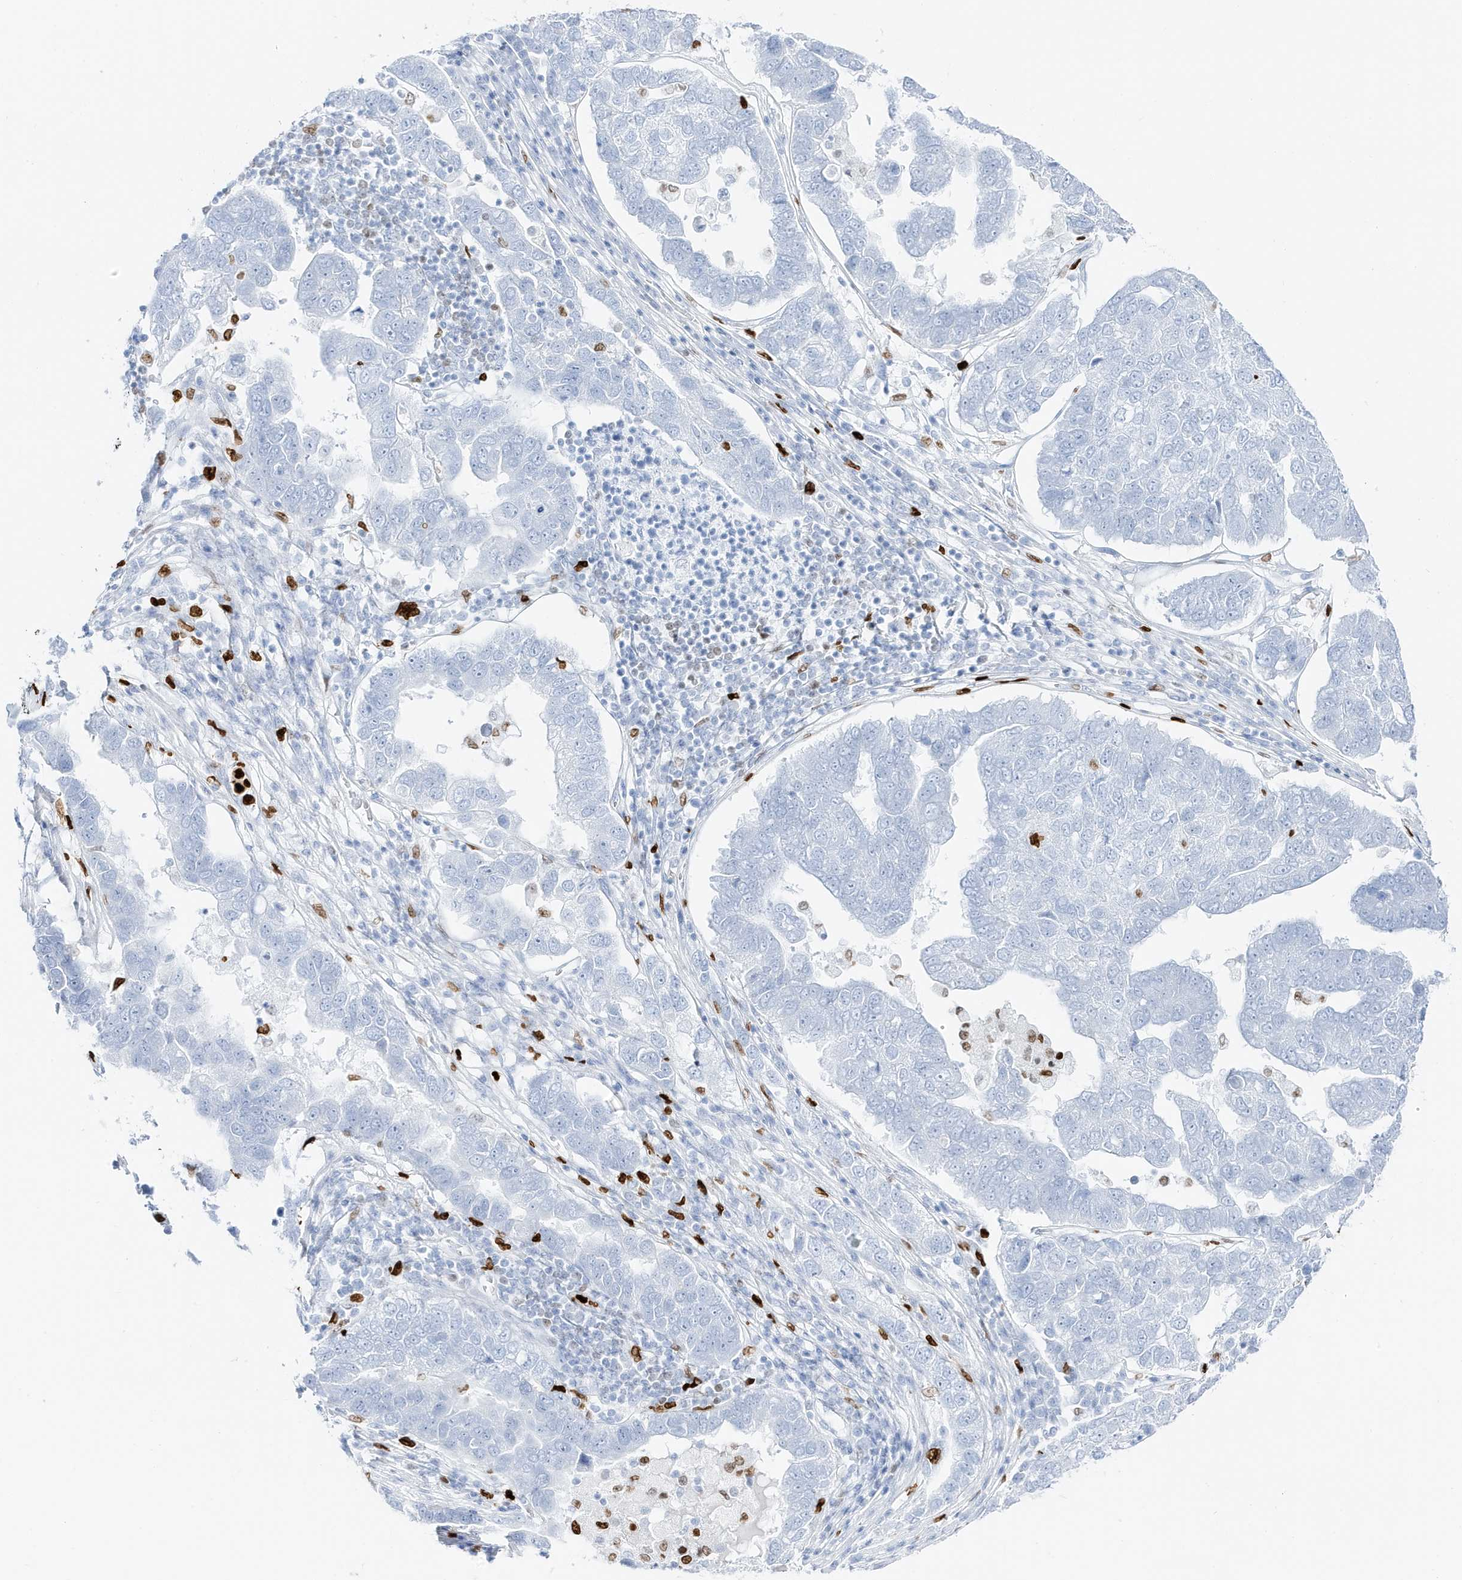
{"staining": {"intensity": "negative", "quantity": "none", "location": "none"}, "tissue": "pancreatic cancer", "cell_type": "Tumor cells", "image_type": "cancer", "snomed": [{"axis": "morphology", "description": "Adenocarcinoma, NOS"}, {"axis": "topography", "description": "Pancreas"}], "caption": "A high-resolution histopathology image shows IHC staining of adenocarcinoma (pancreatic), which demonstrates no significant positivity in tumor cells.", "gene": "MNDA", "patient": {"sex": "female", "age": 61}}